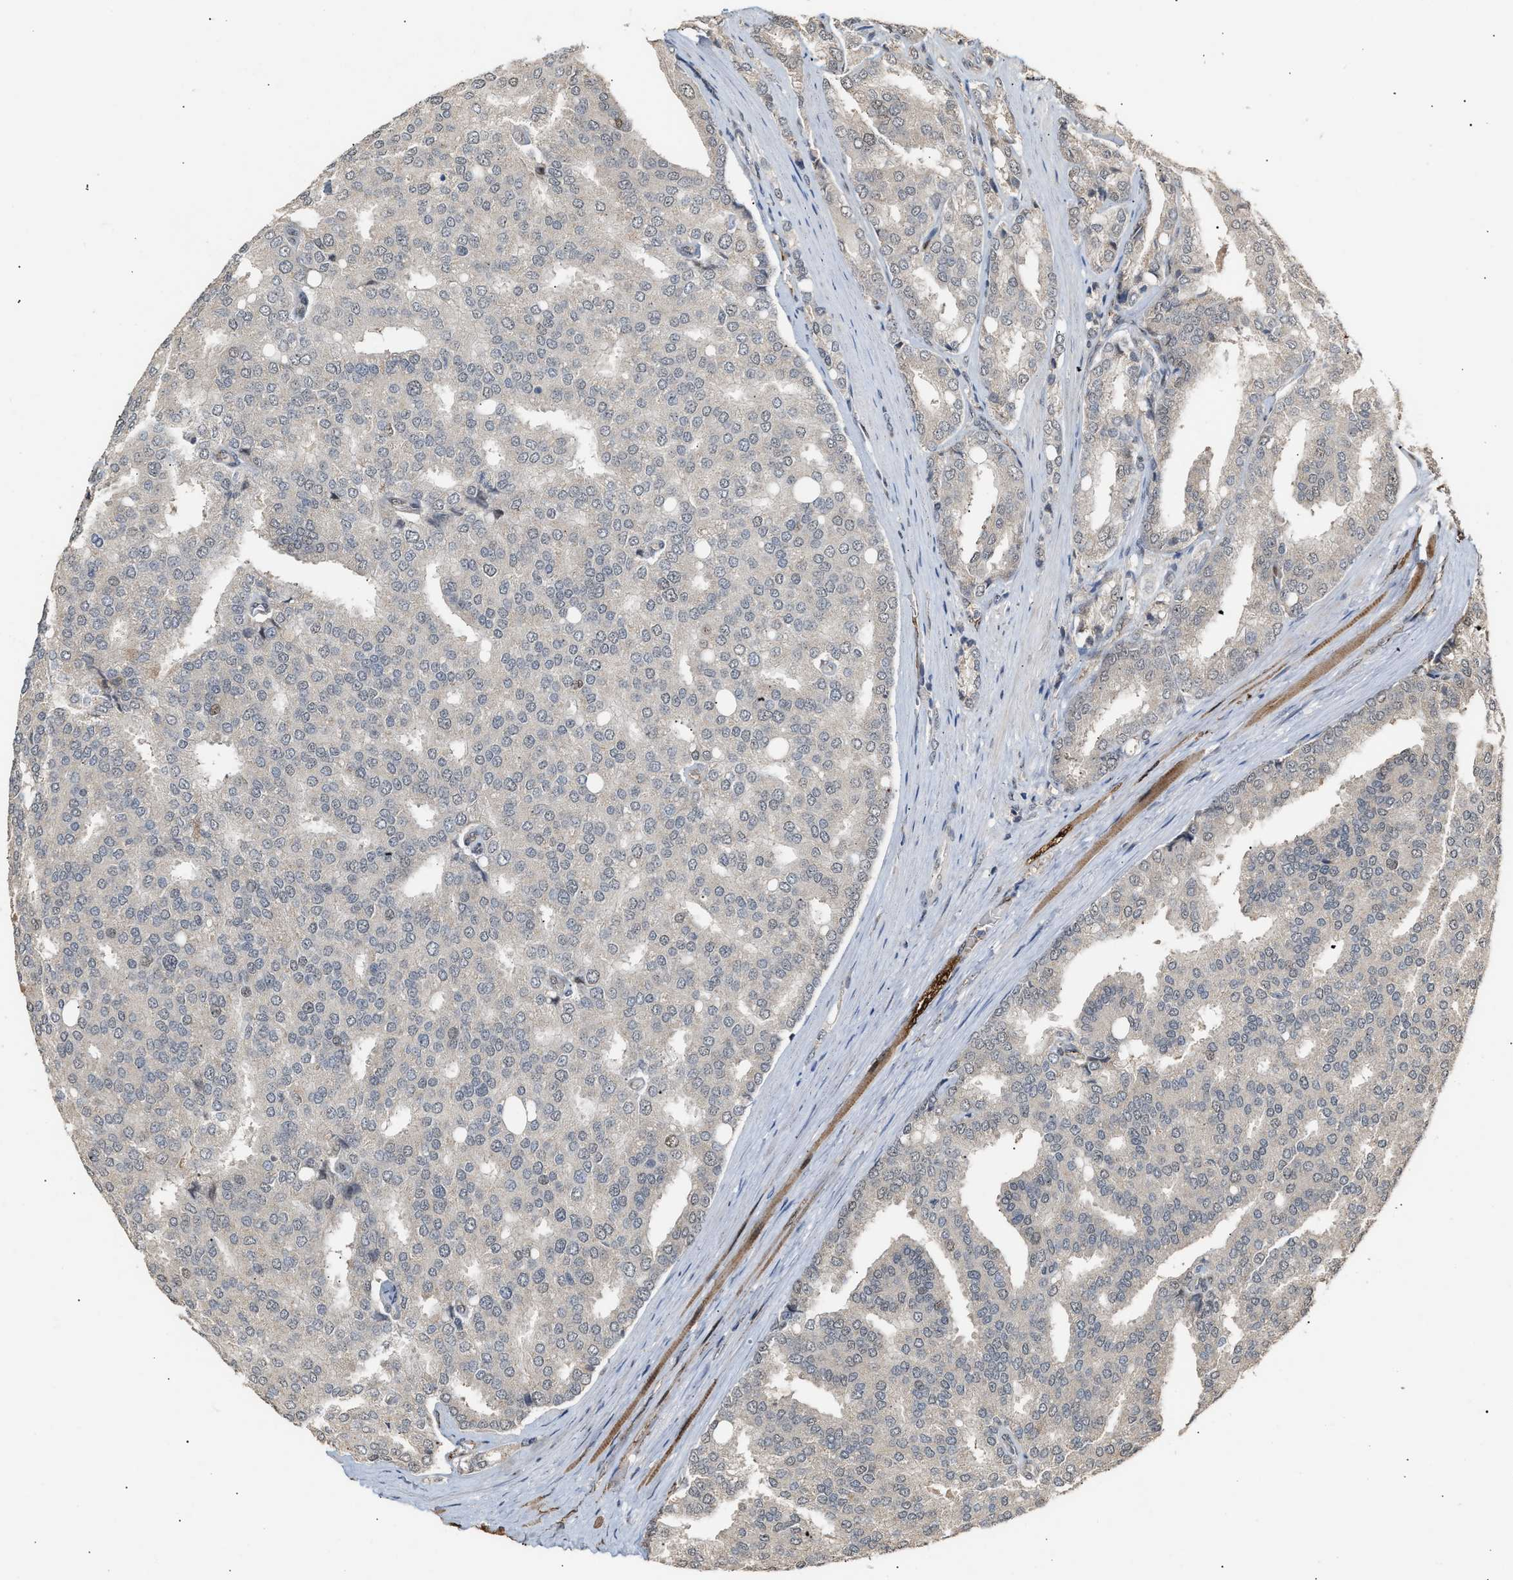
{"staining": {"intensity": "negative", "quantity": "none", "location": "none"}, "tissue": "prostate cancer", "cell_type": "Tumor cells", "image_type": "cancer", "snomed": [{"axis": "morphology", "description": "Adenocarcinoma, High grade"}, {"axis": "topography", "description": "Prostate"}], "caption": "There is no significant positivity in tumor cells of prostate cancer (adenocarcinoma (high-grade)).", "gene": "ZFAND5", "patient": {"sex": "male", "age": 50}}